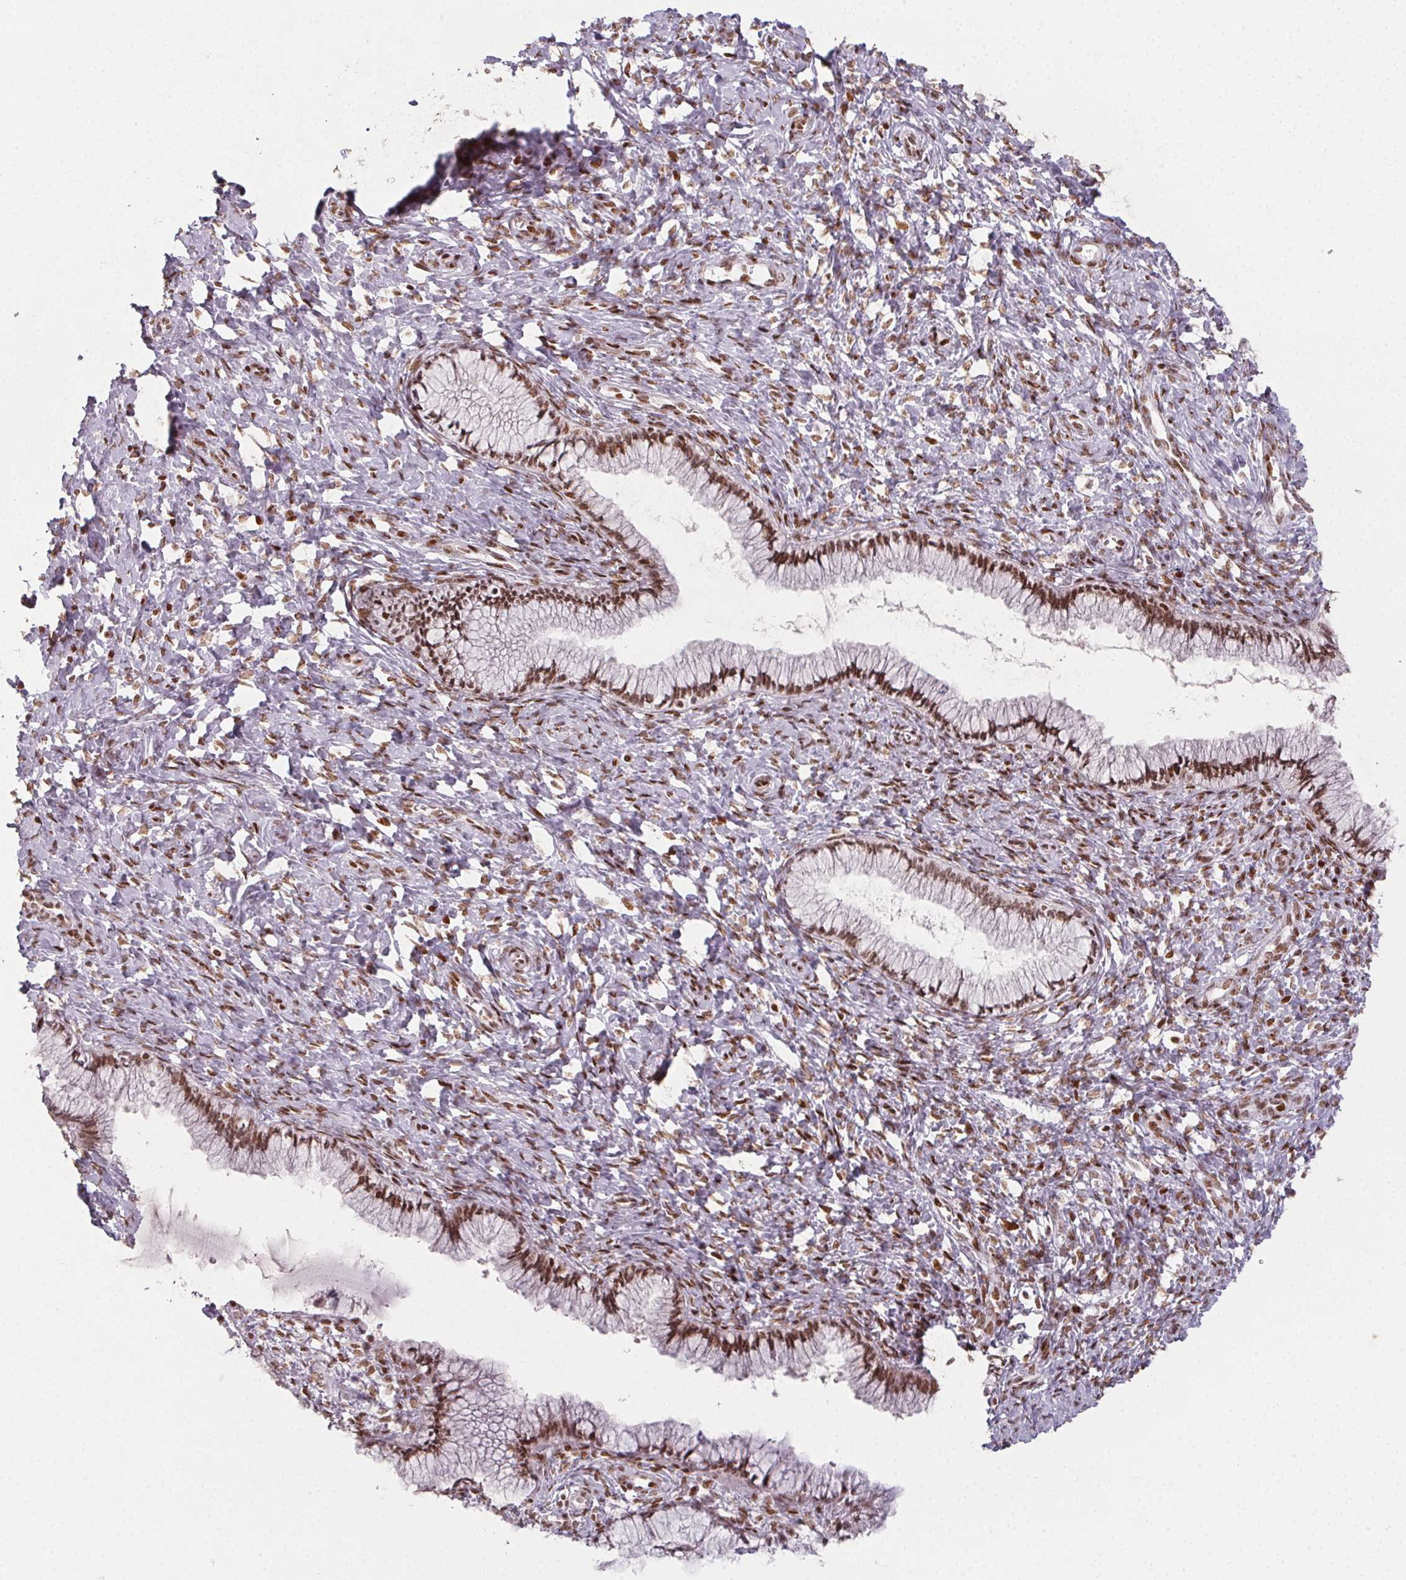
{"staining": {"intensity": "moderate", "quantity": ">75%", "location": "nuclear"}, "tissue": "cervix", "cell_type": "Glandular cells", "image_type": "normal", "snomed": [{"axis": "morphology", "description": "Normal tissue, NOS"}, {"axis": "topography", "description": "Cervix"}], "caption": "Immunohistochemical staining of normal human cervix demonstrates medium levels of moderate nuclear staining in about >75% of glandular cells.", "gene": "KMT2A", "patient": {"sex": "female", "age": 37}}